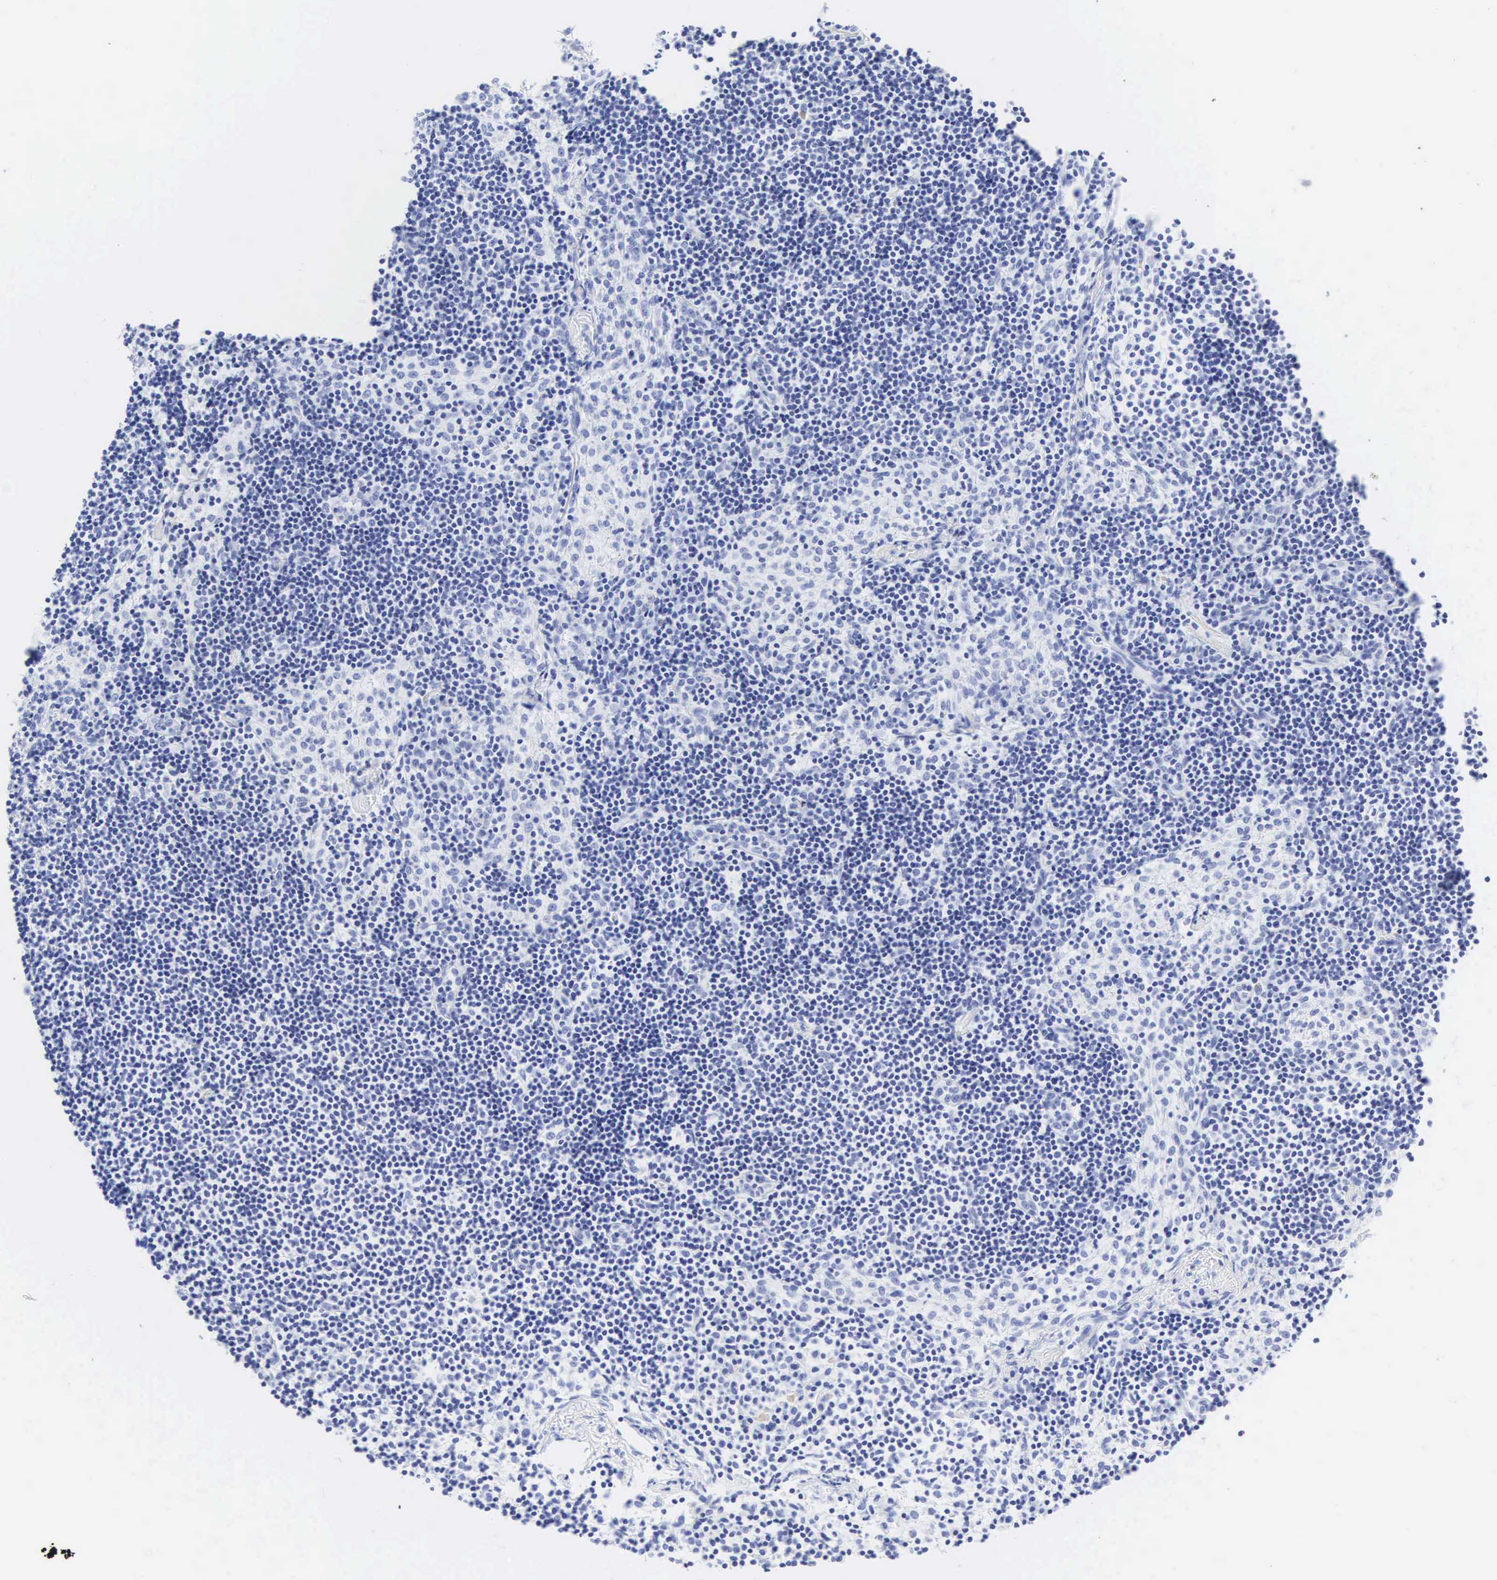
{"staining": {"intensity": "negative", "quantity": "none", "location": "none"}, "tissue": "lymph node", "cell_type": "Germinal center cells", "image_type": "normal", "snomed": [{"axis": "morphology", "description": "Normal tissue, NOS"}, {"axis": "topography", "description": "Lymph node"}], "caption": "Human lymph node stained for a protein using immunohistochemistry reveals no positivity in germinal center cells.", "gene": "CGB3", "patient": {"sex": "female", "age": 35}}